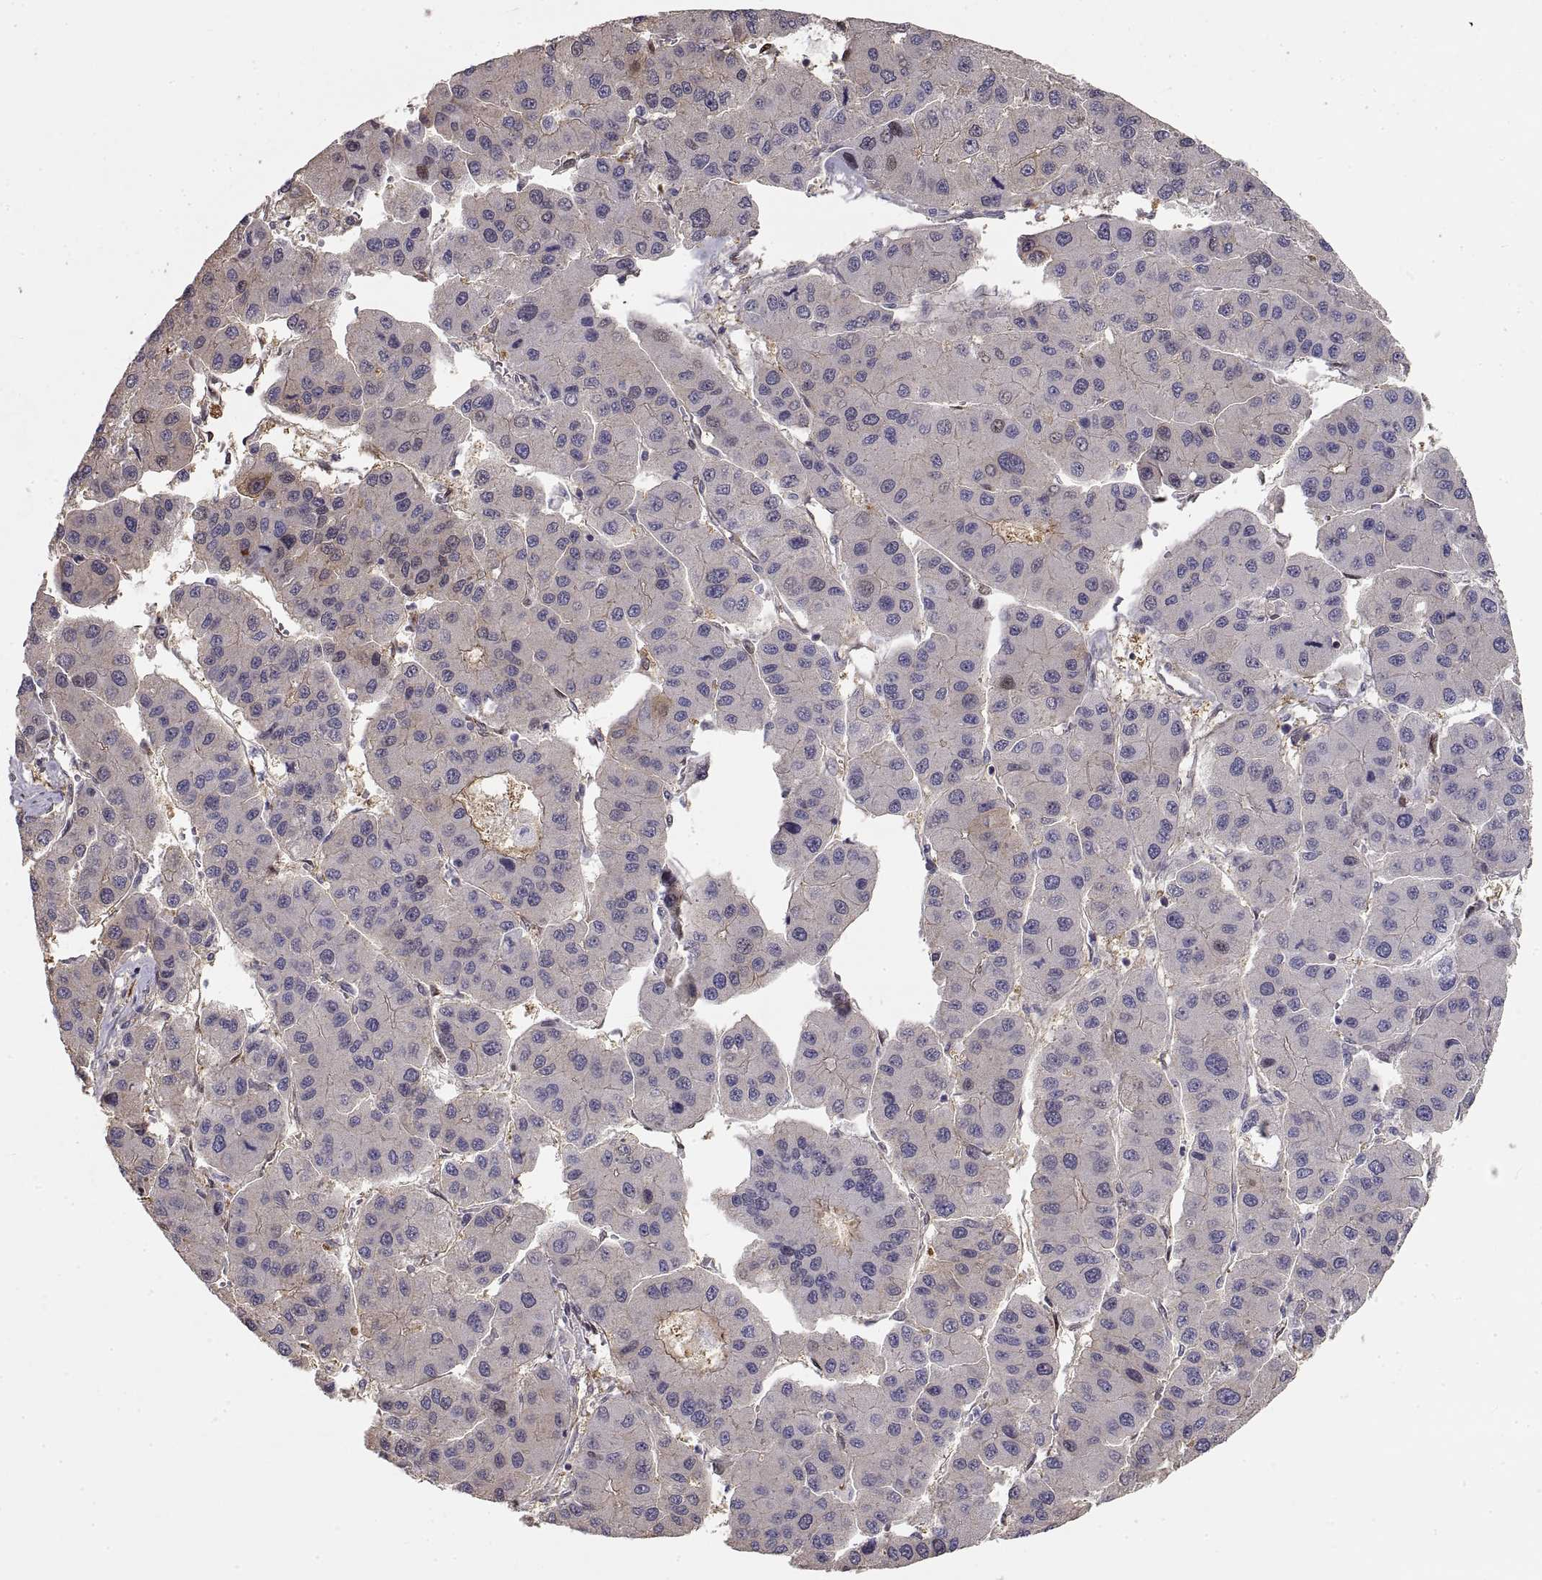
{"staining": {"intensity": "weak", "quantity": "<25%", "location": "cytoplasmic/membranous"}, "tissue": "liver cancer", "cell_type": "Tumor cells", "image_type": "cancer", "snomed": [{"axis": "morphology", "description": "Carcinoma, Hepatocellular, NOS"}, {"axis": "topography", "description": "Liver"}], "caption": "Tumor cells show no significant protein positivity in liver cancer. (Stains: DAB immunohistochemistry with hematoxylin counter stain, Microscopy: brightfield microscopy at high magnification).", "gene": "HSP90AB1", "patient": {"sex": "male", "age": 73}}